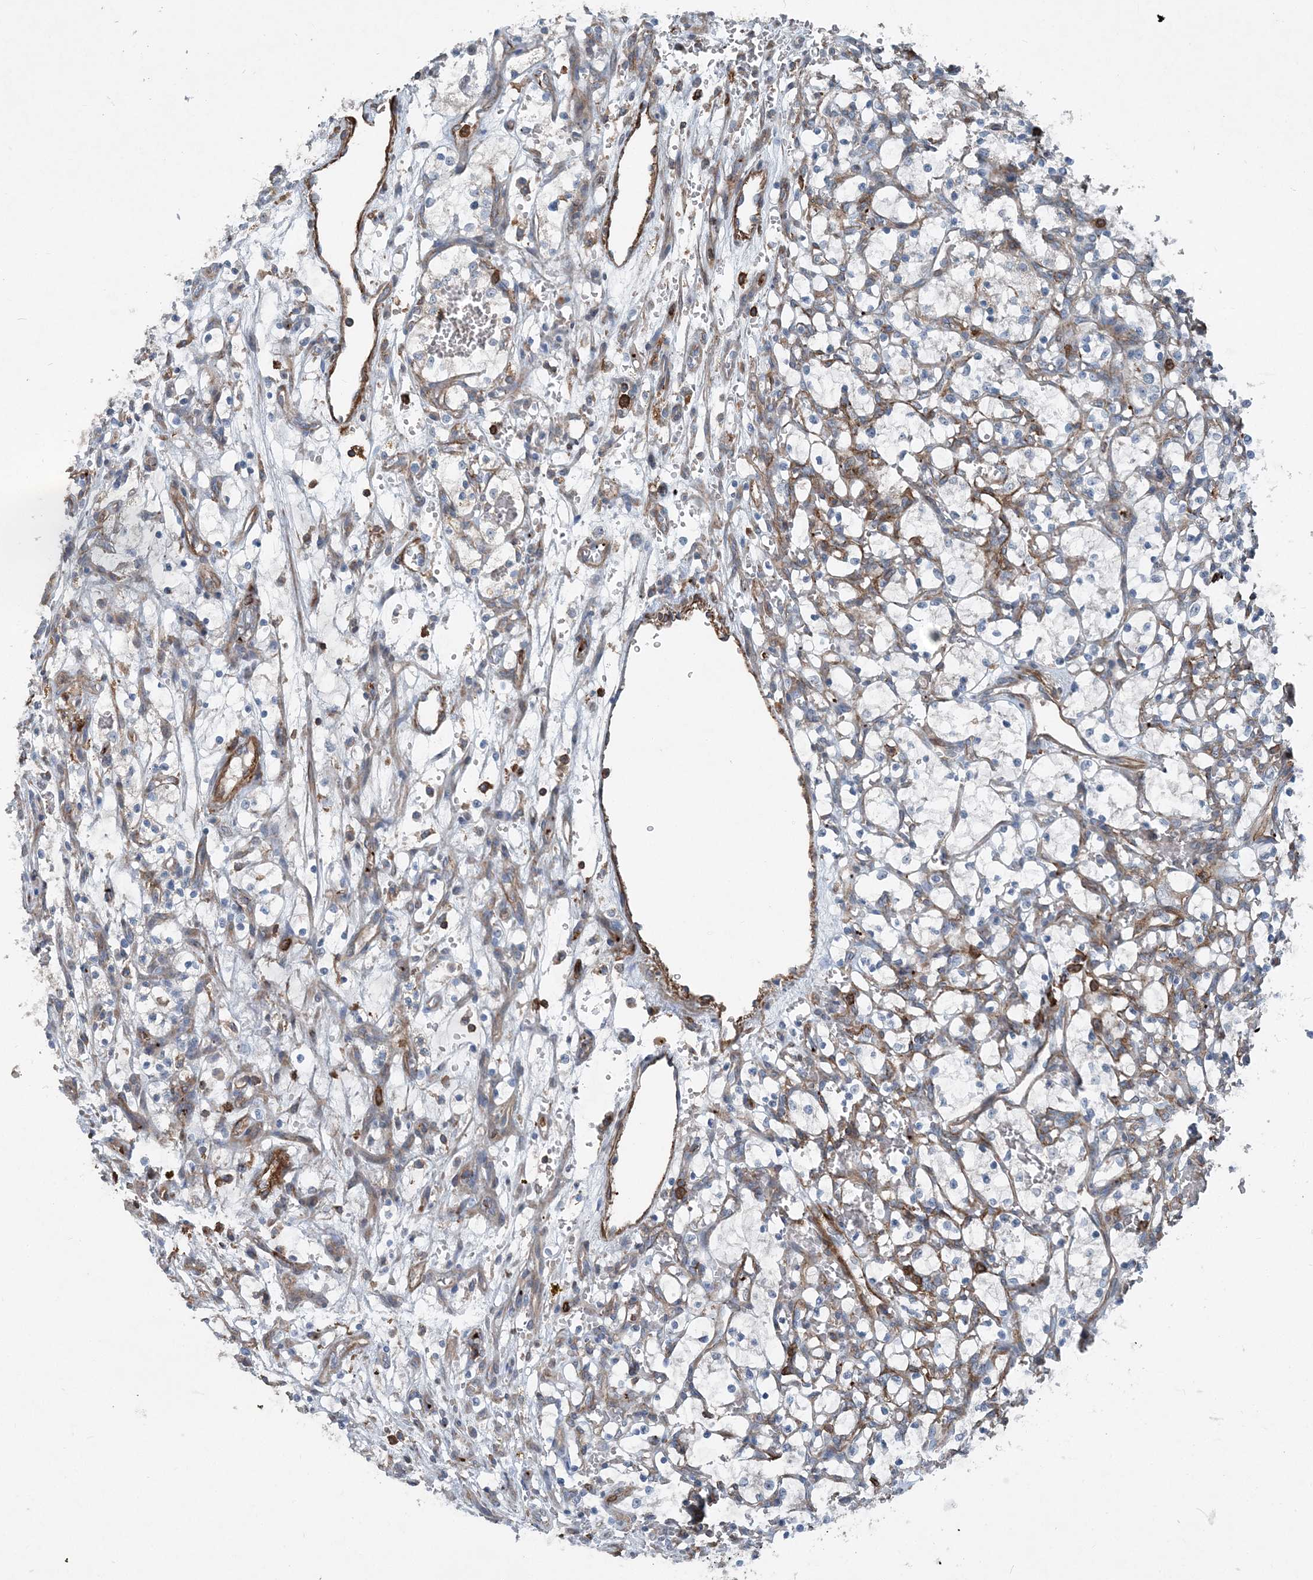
{"staining": {"intensity": "negative", "quantity": "none", "location": "none"}, "tissue": "renal cancer", "cell_type": "Tumor cells", "image_type": "cancer", "snomed": [{"axis": "morphology", "description": "Adenocarcinoma, NOS"}, {"axis": "topography", "description": "Kidney"}], "caption": "DAB (3,3'-diaminobenzidine) immunohistochemical staining of human adenocarcinoma (renal) displays no significant positivity in tumor cells.", "gene": "DGUOK", "patient": {"sex": "female", "age": 69}}